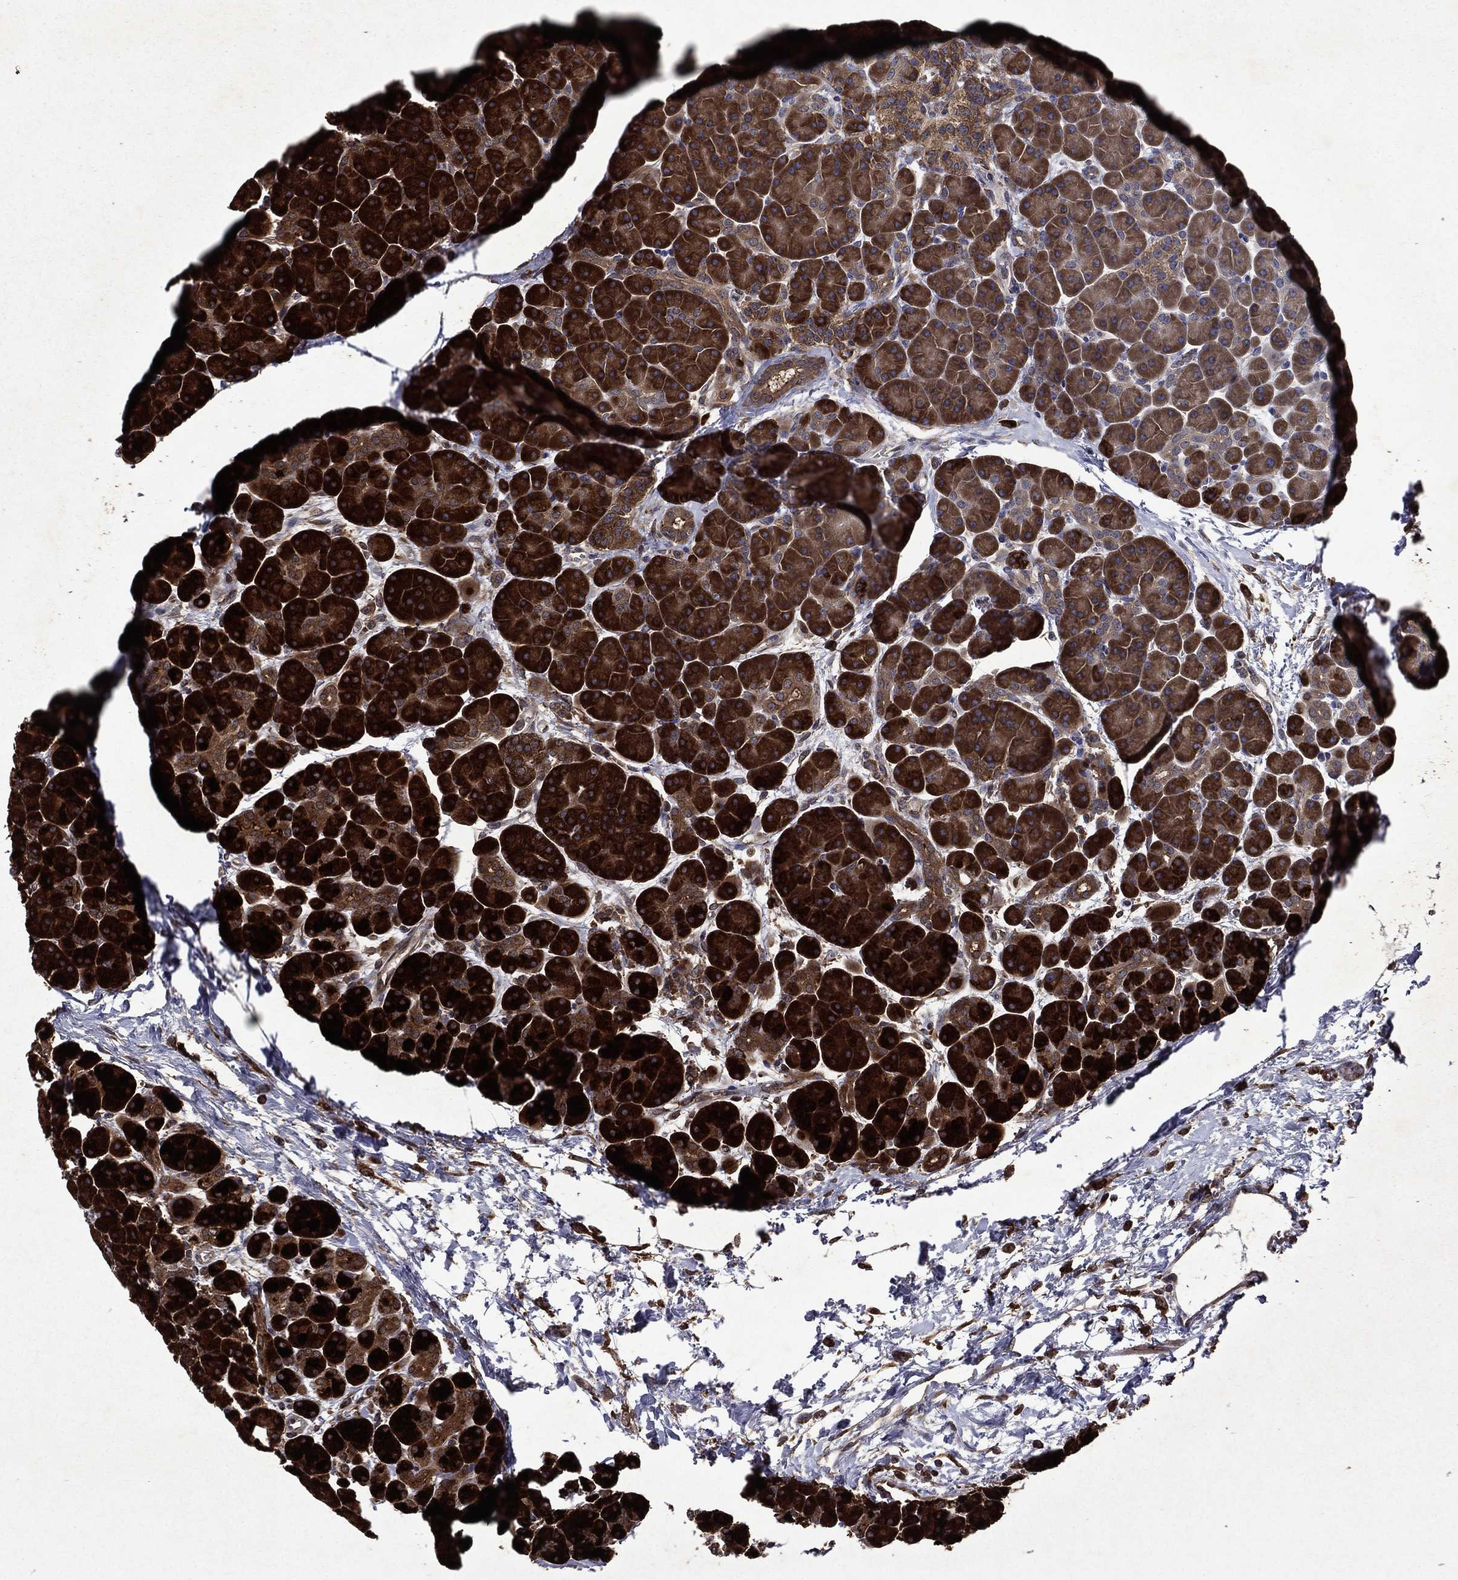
{"staining": {"intensity": "strong", "quantity": ">75%", "location": "cytoplasmic/membranous"}, "tissue": "pancreas", "cell_type": "Exocrine glandular cells", "image_type": "normal", "snomed": [{"axis": "morphology", "description": "Normal tissue, NOS"}, {"axis": "topography", "description": "Pancreas"}], "caption": "Immunohistochemistry (IHC) photomicrograph of normal pancreas stained for a protein (brown), which demonstrates high levels of strong cytoplasmic/membranous staining in about >75% of exocrine glandular cells.", "gene": "EIF2B4", "patient": {"sex": "female", "age": 44}}